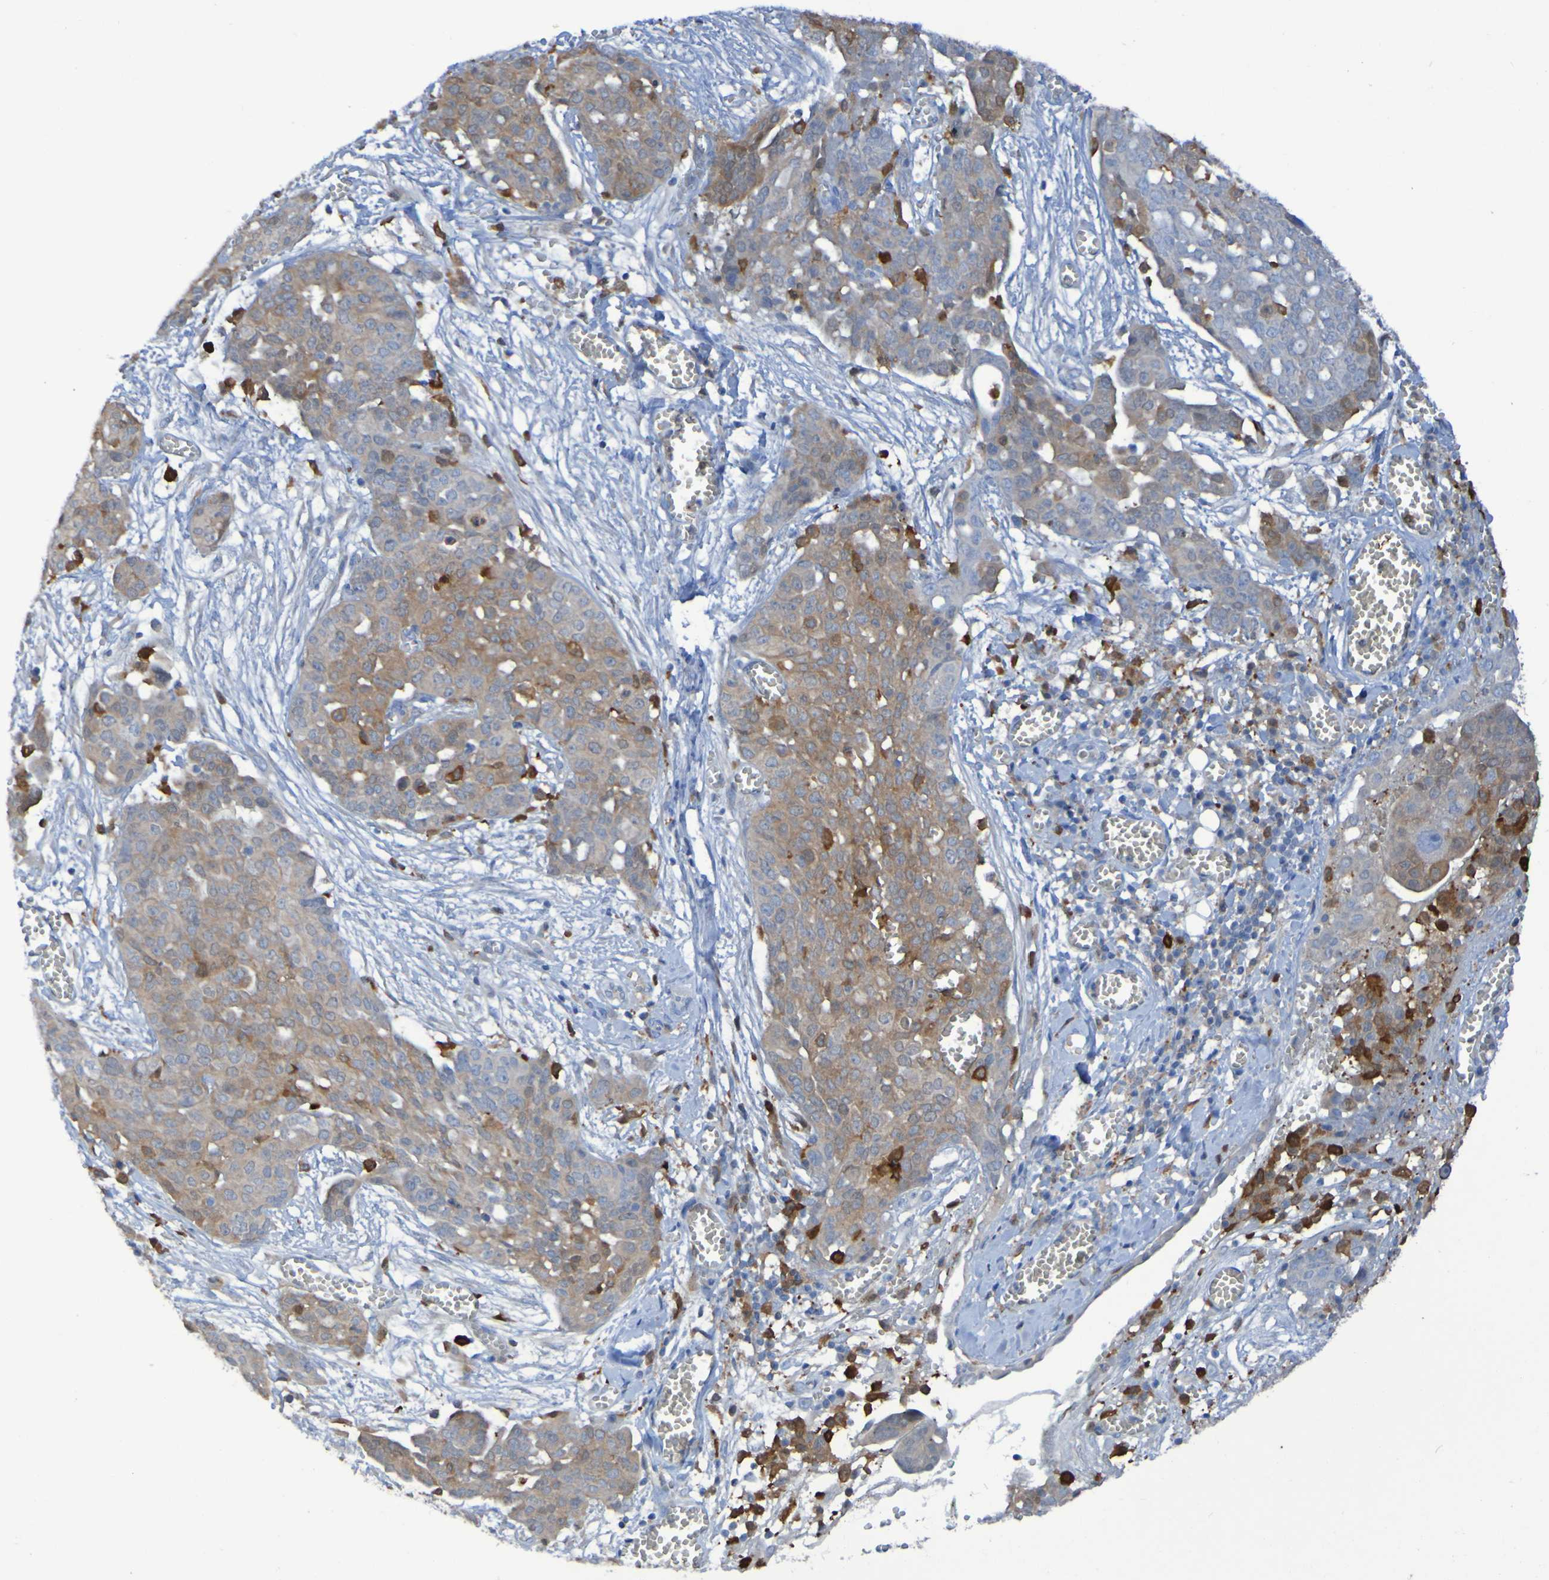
{"staining": {"intensity": "weak", "quantity": ">75%", "location": "cytoplasmic/membranous"}, "tissue": "ovarian cancer", "cell_type": "Tumor cells", "image_type": "cancer", "snomed": [{"axis": "morphology", "description": "Cystadenocarcinoma, serous, NOS"}, {"axis": "topography", "description": "Soft tissue"}, {"axis": "topography", "description": "Ovary"}], "caption": "Immunohistochemical staining of human ovarian cancer shows low levels of weak cytoplasmic/membranous protein expression in about >75% of tumor cells.", "gene": "MPPE1", "patient": {"sex": "female", "age": 57}}